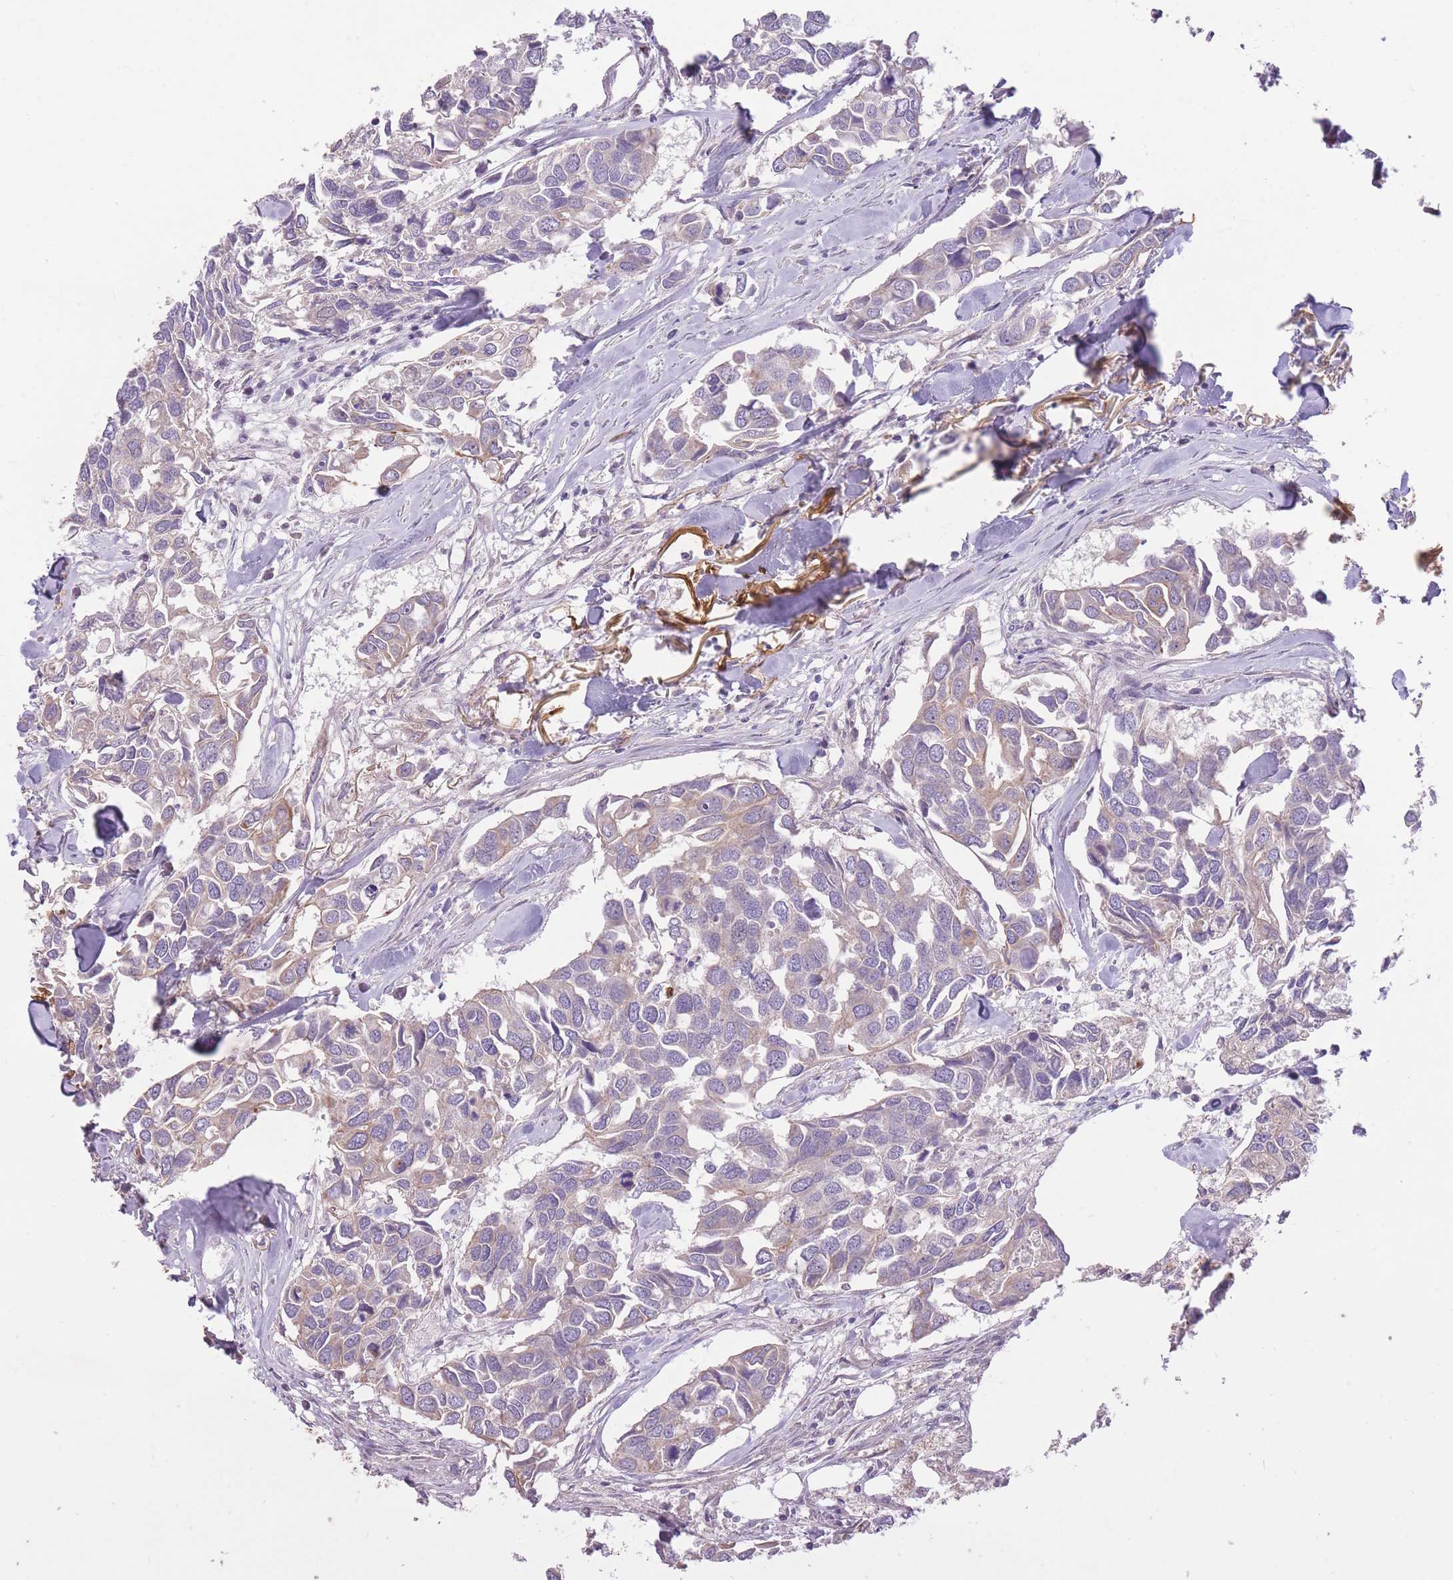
{"staining": {"intensity": "weak", "quantity": "<25%", "location": "cytoplasmic/membranous"}, "tissue": "breast cancer", "cell_type": "Tumor cells", "image_type": "cancer", "snomed": [{"axis": "morphology", "description": "Duct carcinoma"}, {"axis": "topography", "description": "Breast"}], "caption": "Immunohistochemistry (IHC) image of human breast cancer stained for a protein (brown), which demonstrates no positivity in tumor cells.", "gene": "REV1", "patient": {"sex": "female", "age": 83}}